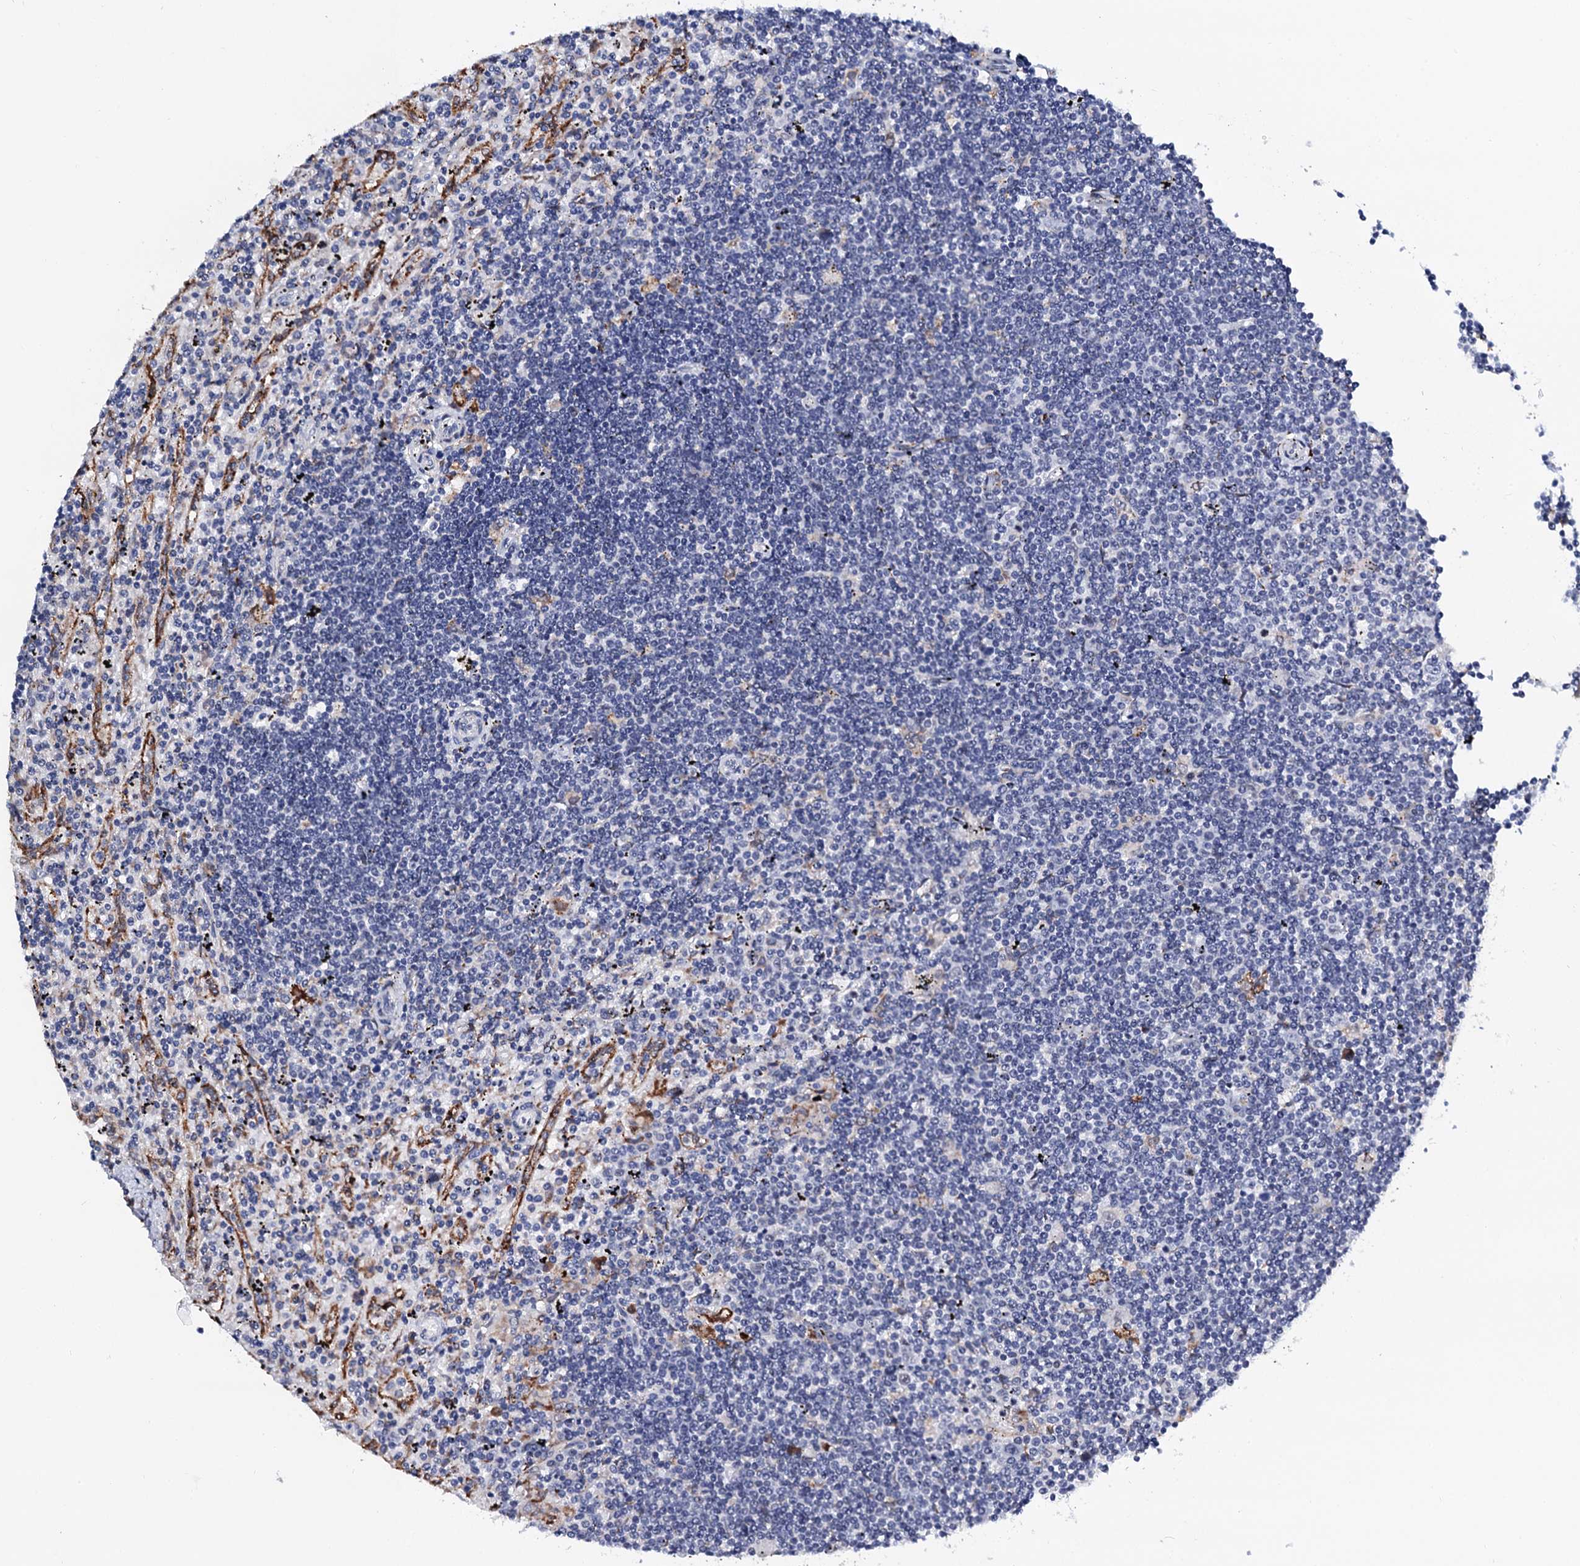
{"staining": {"intensity": "negative", "quantity": "none", "location": "none"}, "tissue": "lymphoma", "cell_type": "Tumor cells", "image_type": "cancer", "snomed": [{"axis": "morphology", "description": "Malignant lymphoma, non-Hodgkin's type, Low grade"}, {"axis": "topography", "description": "Spleen"}], "caption": "The micrograph reveals no staining of tumor cells in malignant lymphoma, non-Hodgkin's type (low-grade). (DAB (3,3'-diaminobenzidine) immunohistochemistry (IHC) visualized using brightfield microscopy, high magnification).", "gene": "SLC7A10", "patient": {"sex": "male", "age": 76}}